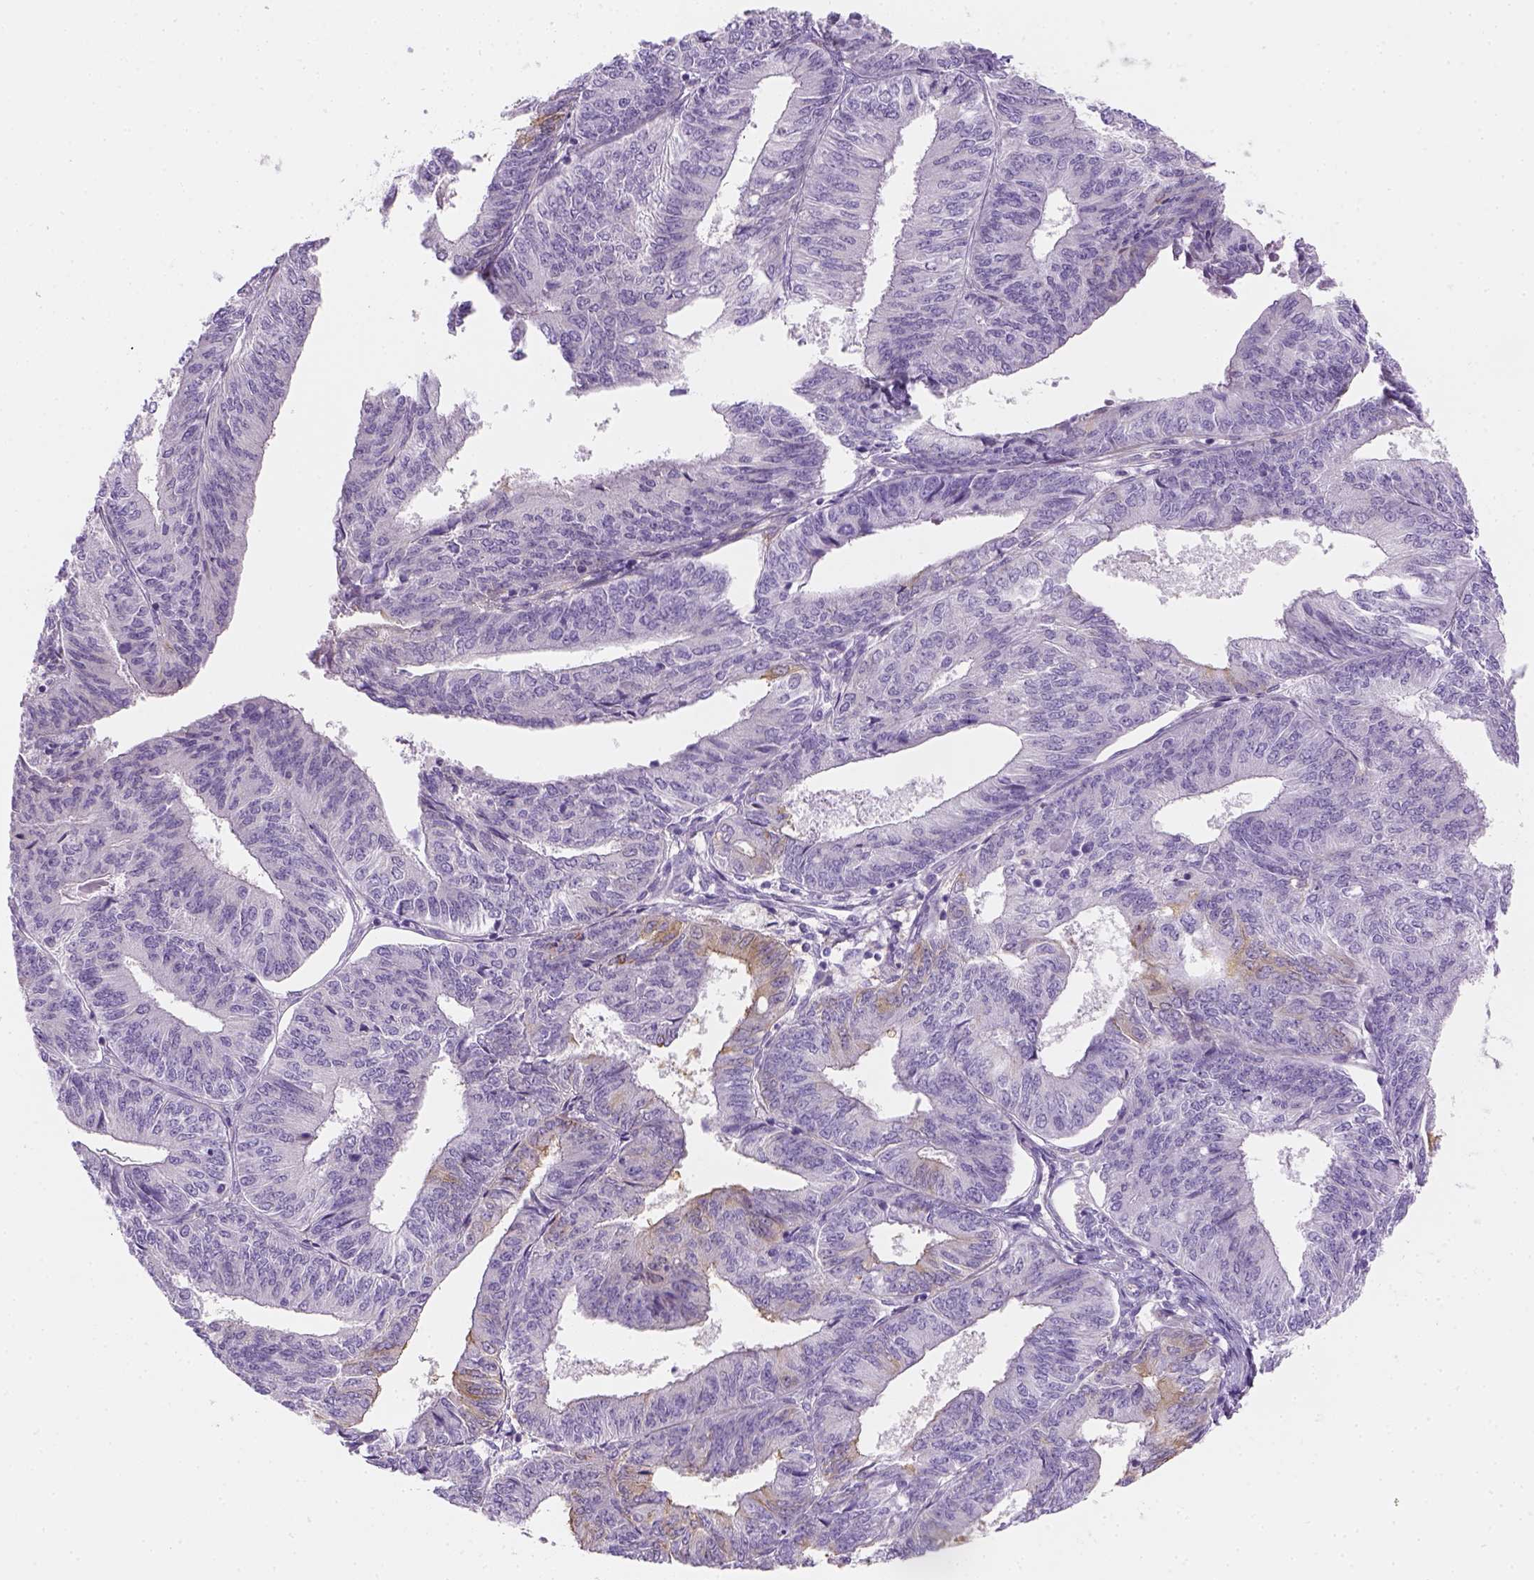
{"staining": {"intensity": "weak", "quantity": "<25%", "location": "cytoplasmic/membranous"}, "tissue": "endometrial cancer", "cell_type": "Tumor cells", "image_type": "cancer", "snomed": [{"axis": "morphology", "description": "Adenocarcinoma, NOS"}, {"axis": "topography", "description": "Endometrium"}], "caption": "Image shows no significant protein positivity in tumor cells of endometrial adenocarcinoma.", "gene": "CACNB1", "patient": {"sex": "female", "age": 58}}